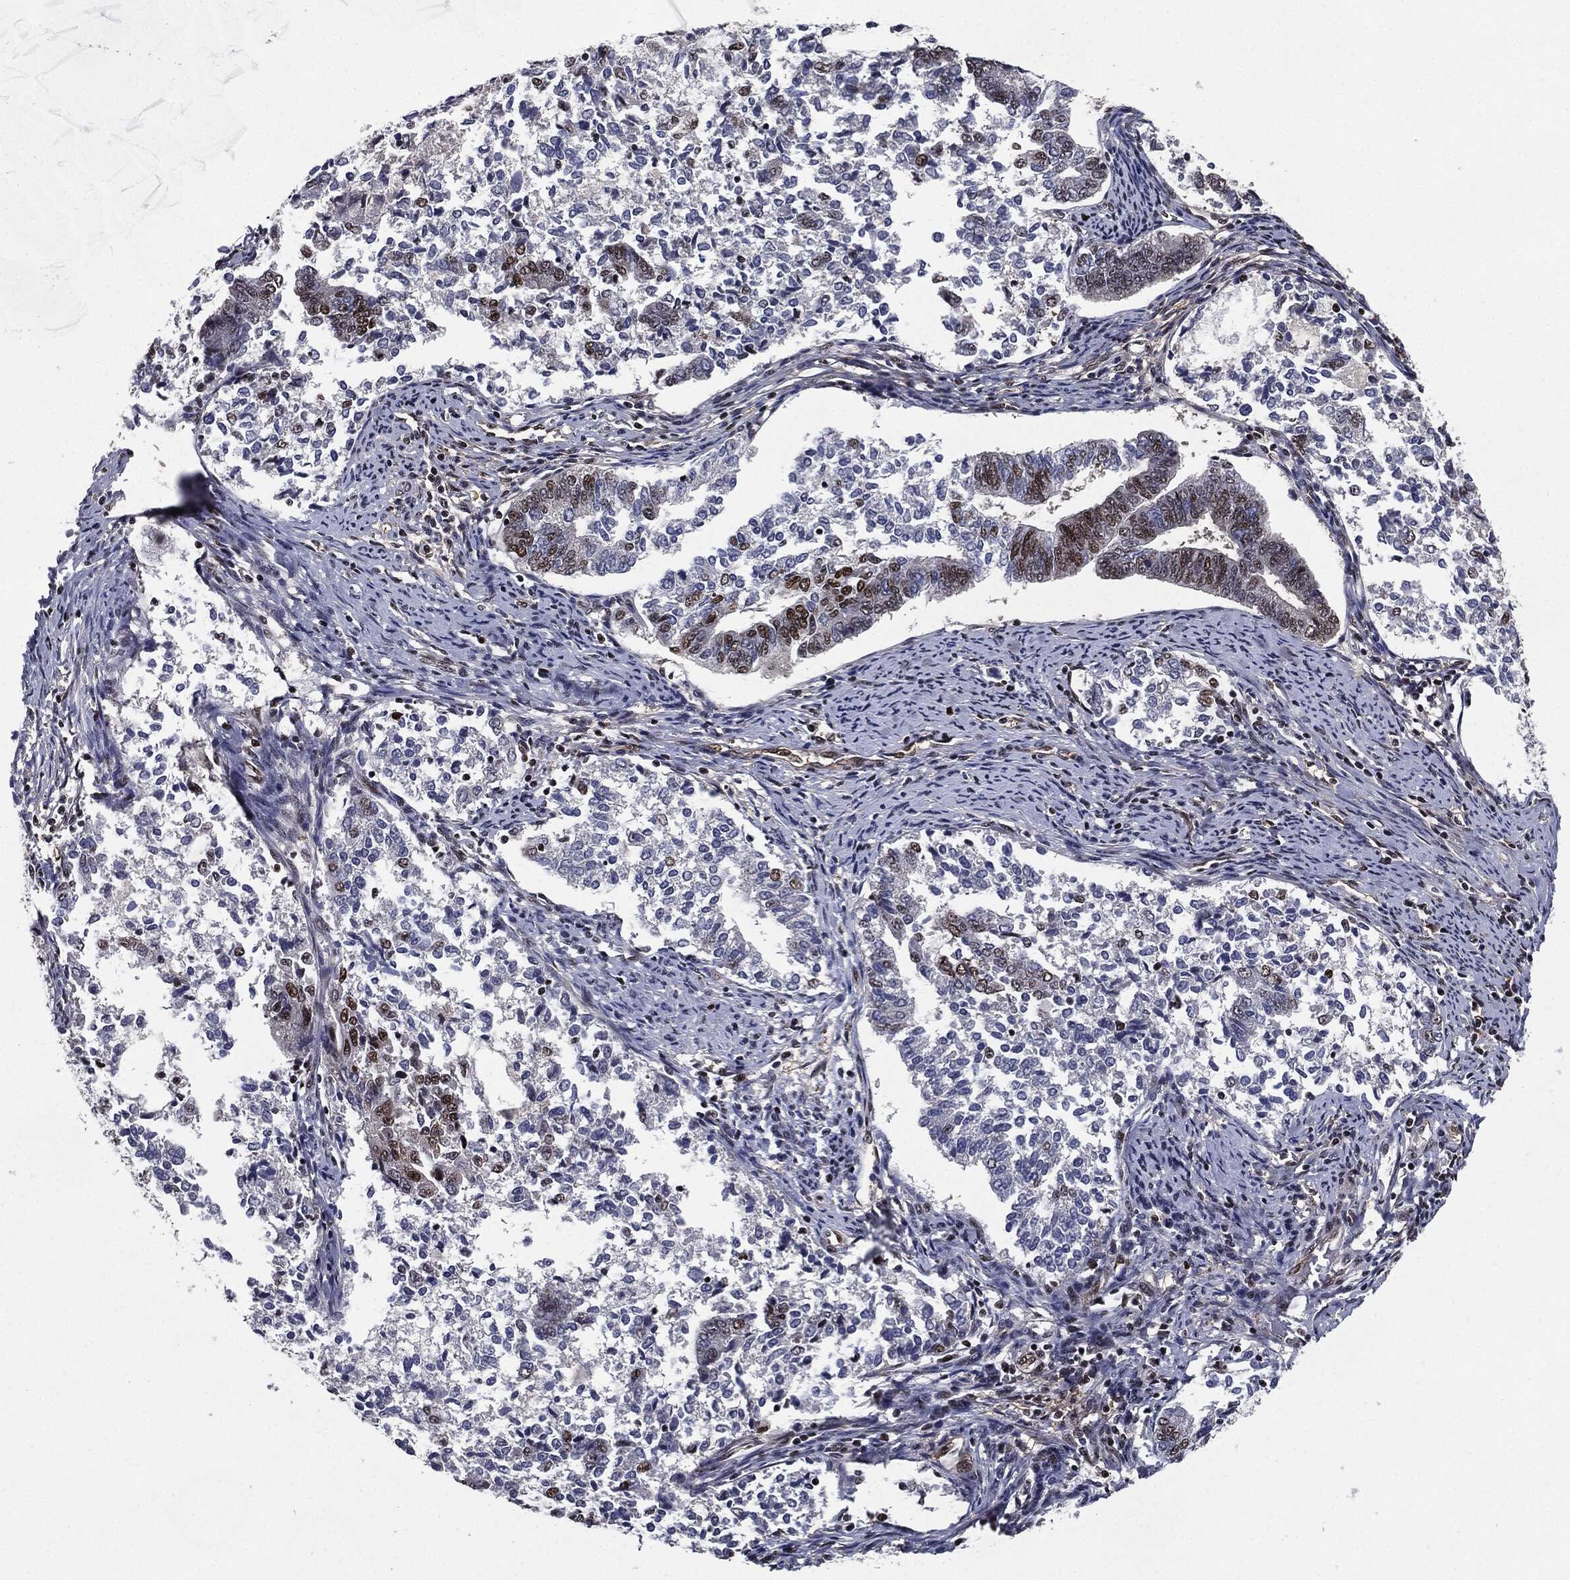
{"staining": {"intensity": "moderate", "quantity": "25%-75%", "location": "nuclear"}, "tissue": "endometrial cancer", "cell_type": "Tumor cells", "image_type": "cancer", "snomed": [{"axis": "morphology", "description": "Adenocarcinoma, NOS"}, {"axis": "topography", "description": "Endometrium"}], "caption": "Tumor cells reveal medium levels of moderate nuclear staining in approximately 25%-75% of cells in human endometrial cancer.", "gene": "JUN", "patient": {"sex": "female", "age": 65}}